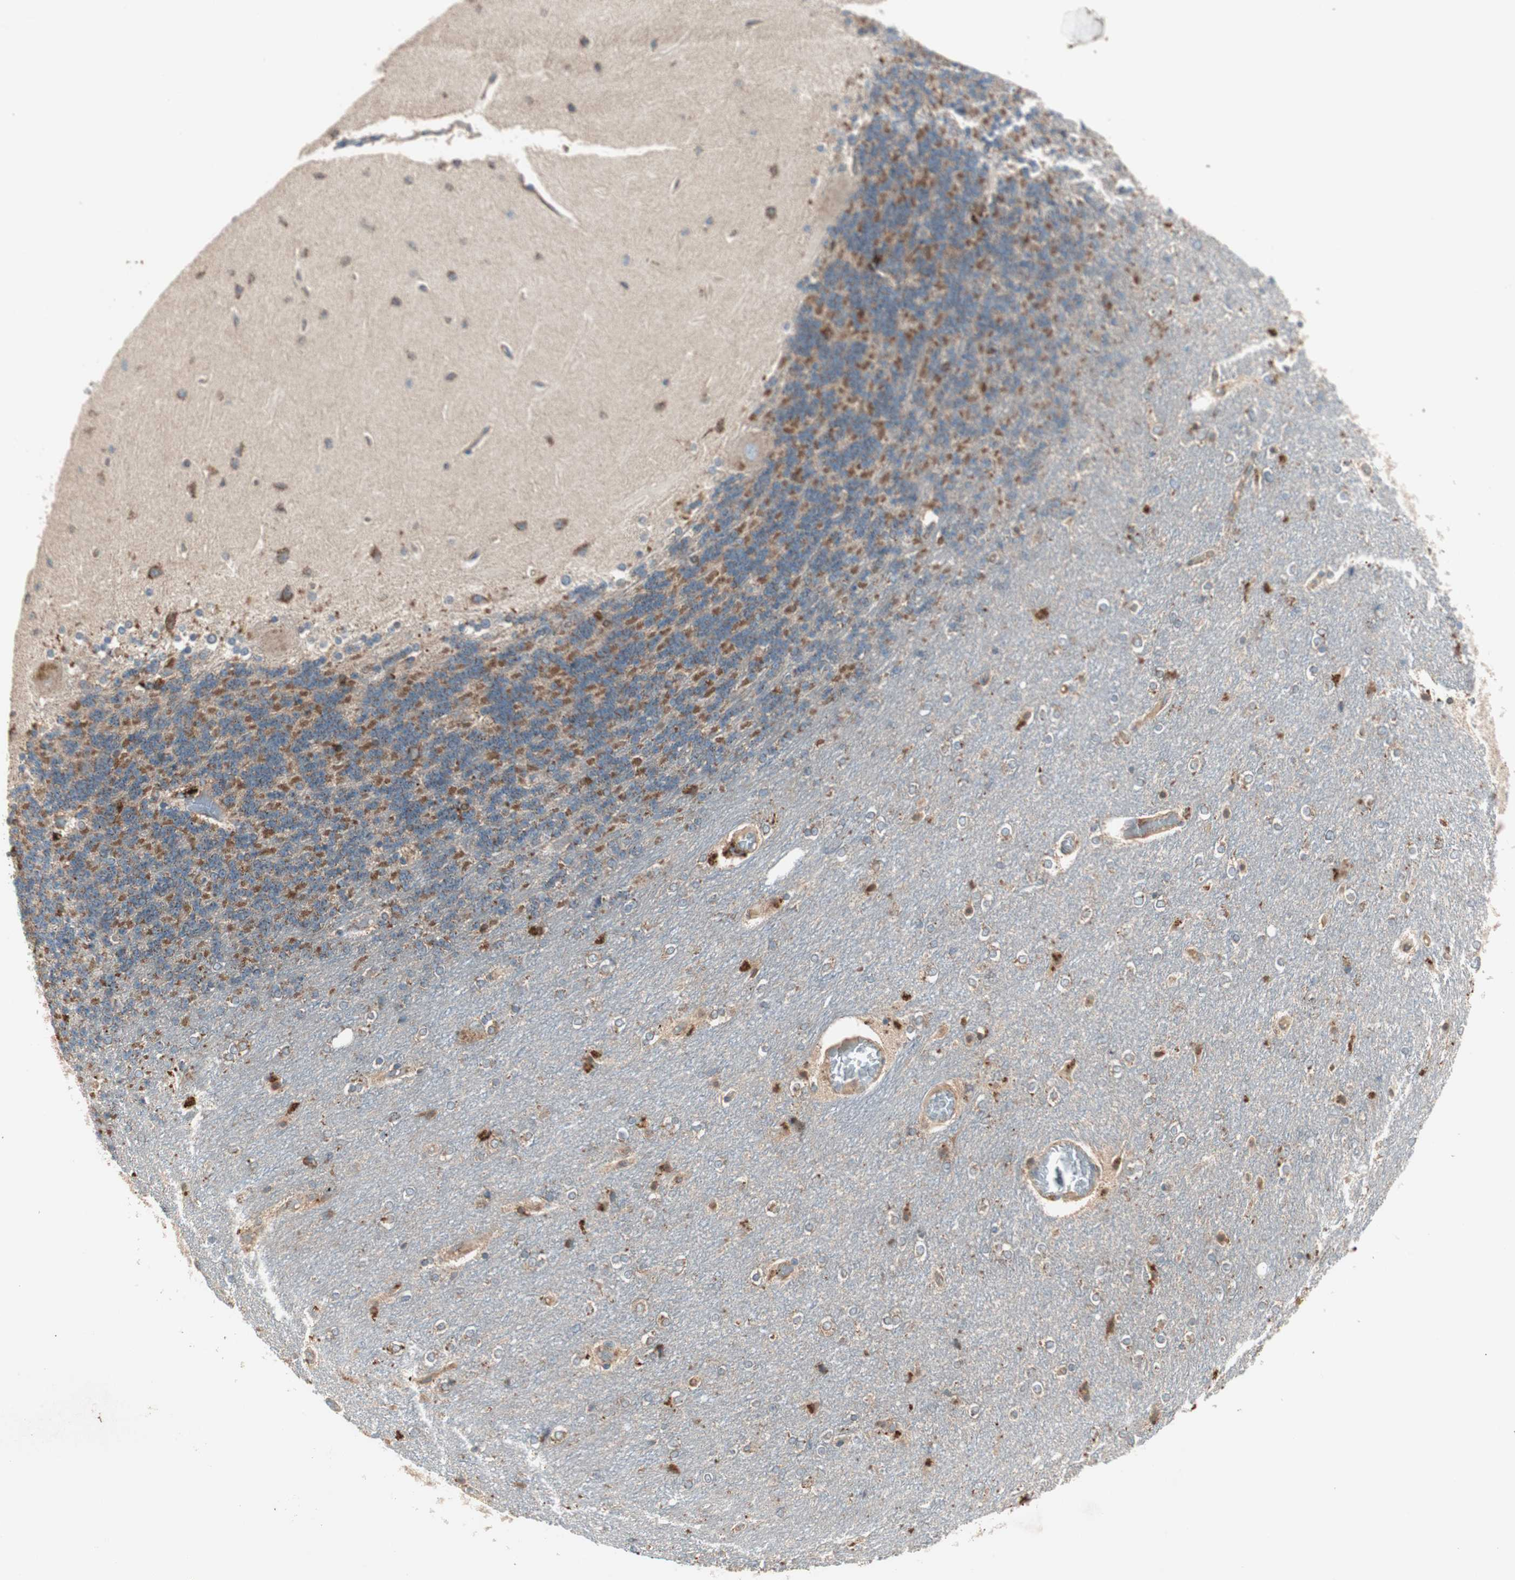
{"staining": {"intensity": "moderate", "quantity": ">75%", "location": "cytoplasmic/membranous"}, "tissue": "cerebellum", "cell_type": "Cells in granular layer", "image_type": "normal", "snomed": [{"axis": "morphology", "description": "Normal tissue, NOS"}, {"axis": "topography", "description": "Cerebellum"}], "caption": "Protein analysis of unremarkable cerebellum reveals moderate cytoplasmic/membranous staining in approximately >75% of cells in granular layer.", "gene": "CHADL", "patient": {"sex": "female", "age": 54}}